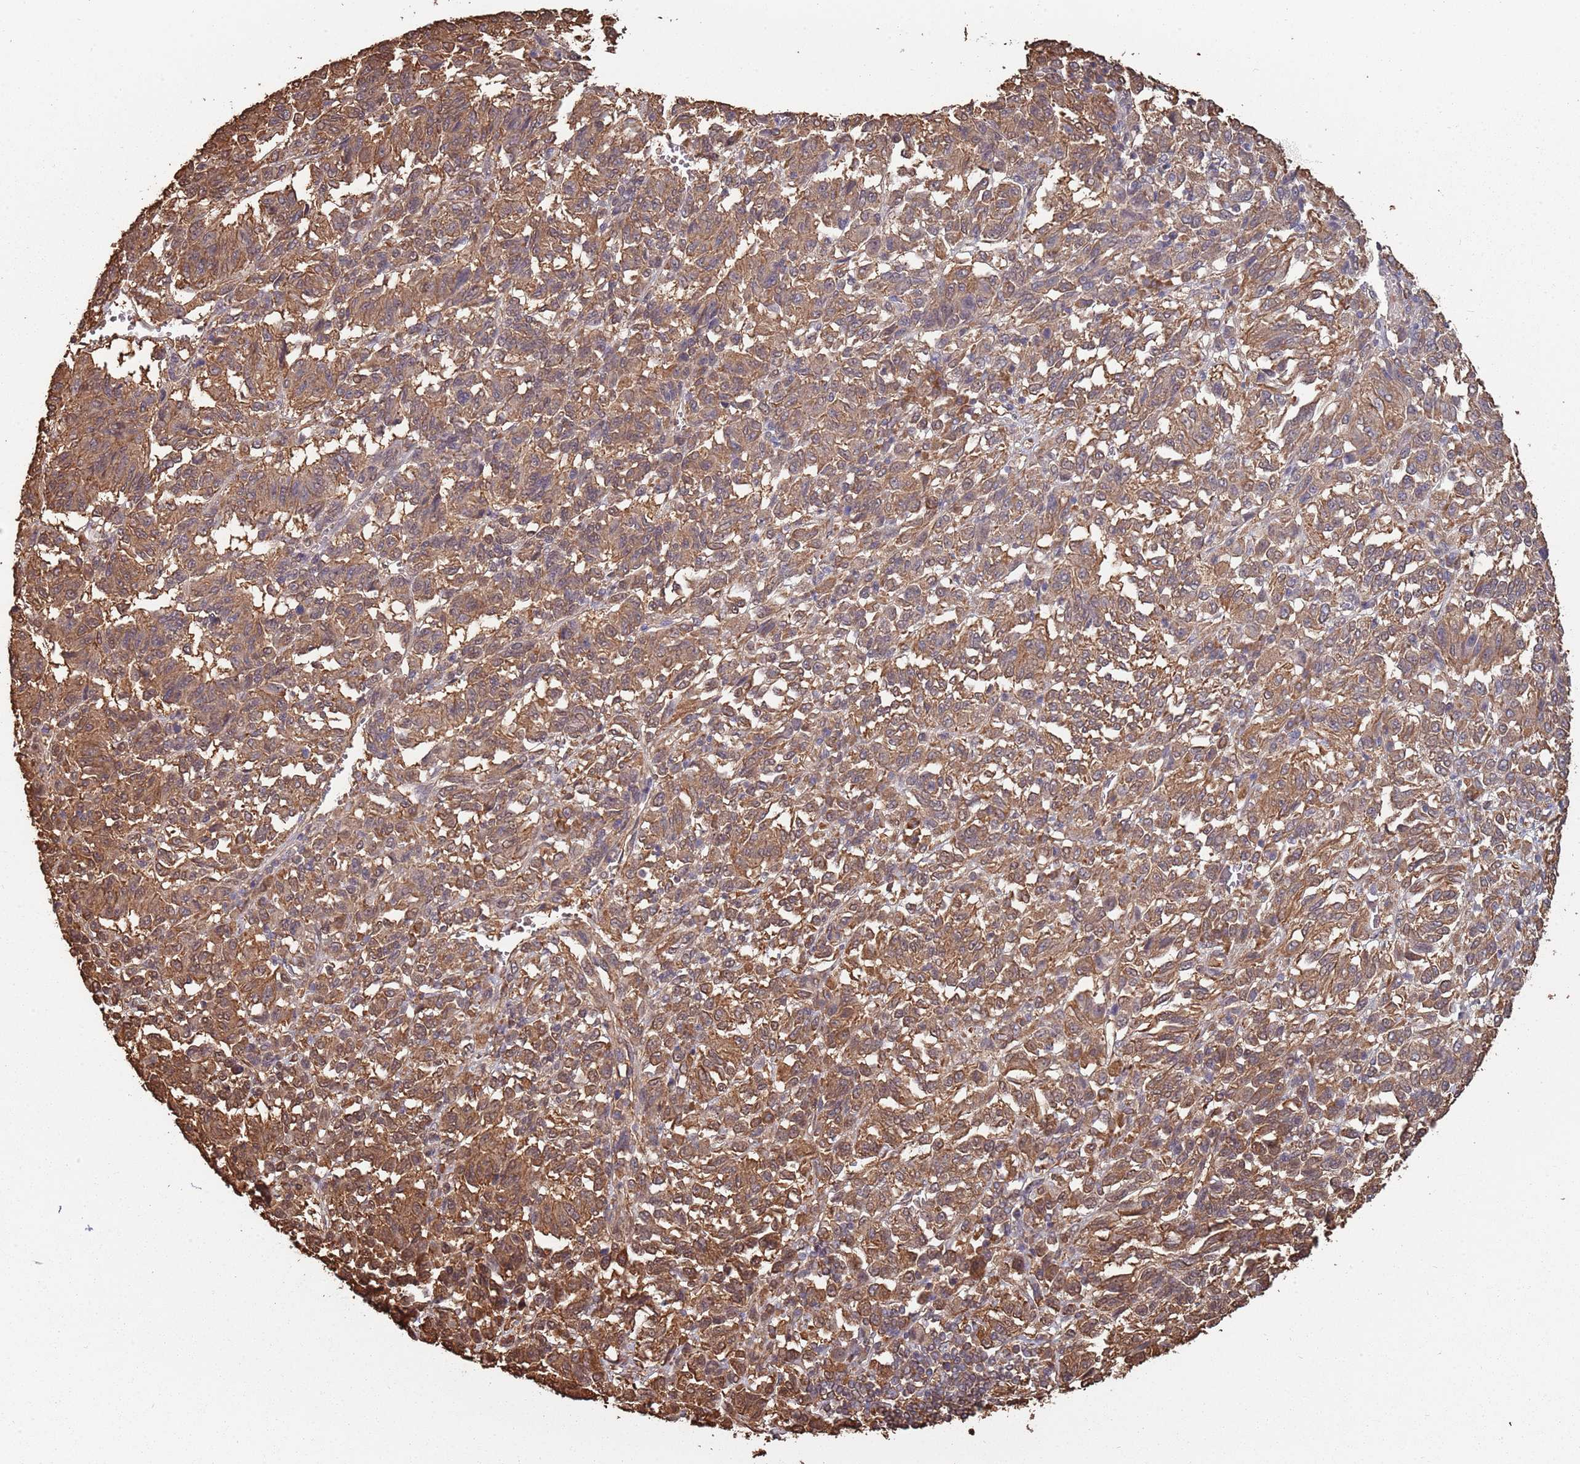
{"staining": {"intensity": "moderate", "quantity": ">75%", "location": "cytoplasmic/membranous,nuclear"}, "tissue": "melanoma", "cell_type": "Tumor cells", "image_type": "cancer", "snomed": [{"axis": "morphology", "description": "Malignant melanoma, Metastatic site"}, {"axis": "topography", "description": "Lung"}], "caption": "Immunohistochemistry (IHC) image of neoplastic tissue: human melanoma stained using immunohistochemistry shows medium levels of moderate protein expression localized specifically in the cytoplasmic/membranous and nuclear of tumor cells, appearing as a cytoplasmic/membranous and nuclear brown color.", "gene": "COG4", "patient": {"sex": "male", "age": 64}}